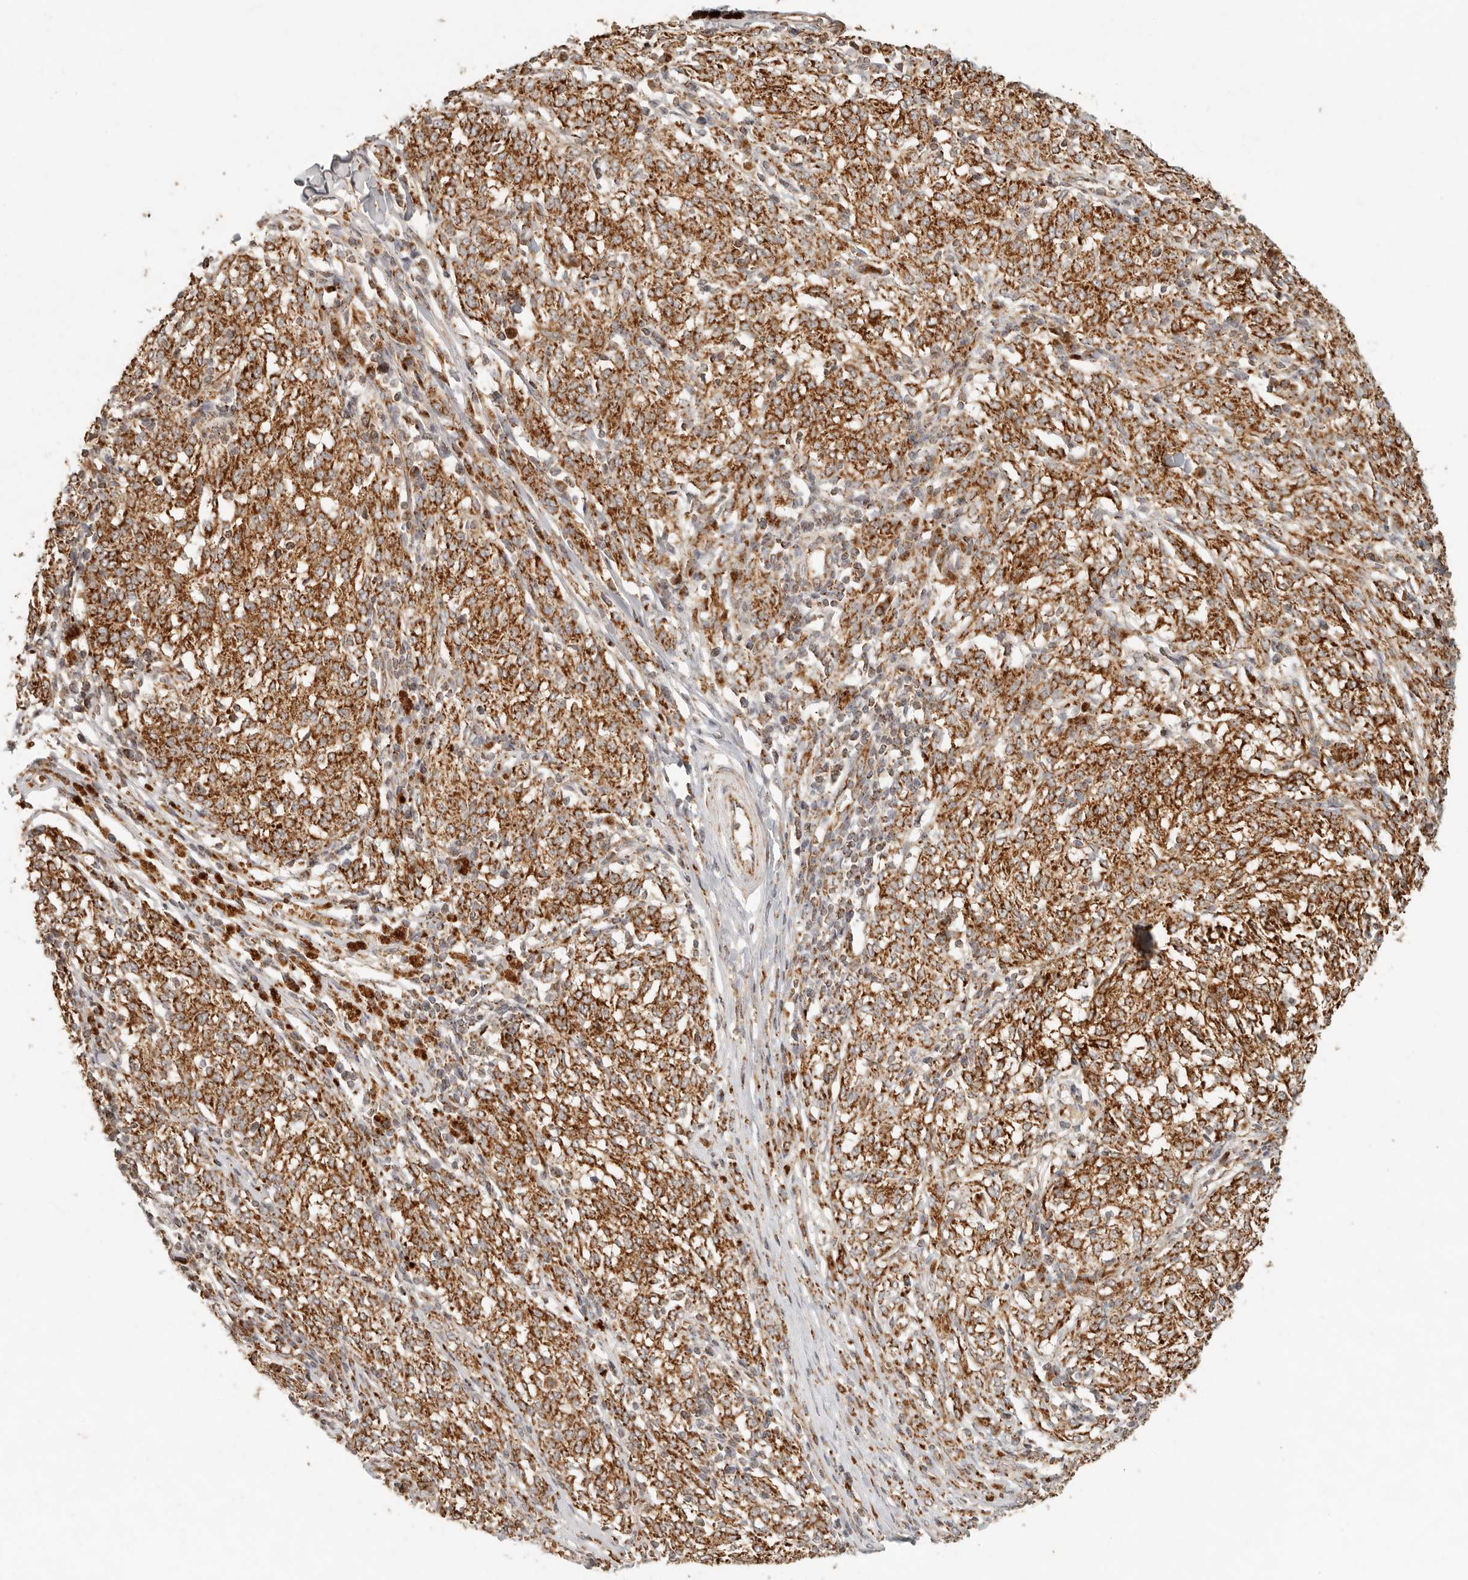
{"staining": {"intensity": "strong", "quantity": ">75%", "location": "cytoplasmic/membranous"}, "tissue": "melanoma", "cell_type": "Tumor cells", "image_type": "cancer", "snomed": [{"axis": "morphology", "description": "Malignant melanoma, NOS"}, {"axis": "topography", "description": "Skin"}], "caption": "Immunohistochemistry image of neoplastic tissue: human malignant melanoma stained using IHC reveals high levels of strong protein expression localized specifically in the cytoplasmic/membranous of tumor cells, appearing as a cytoplasmic/membranous brown color.", "gene": "MRPL55", "patient": {"sex": "female", "age": 72}}